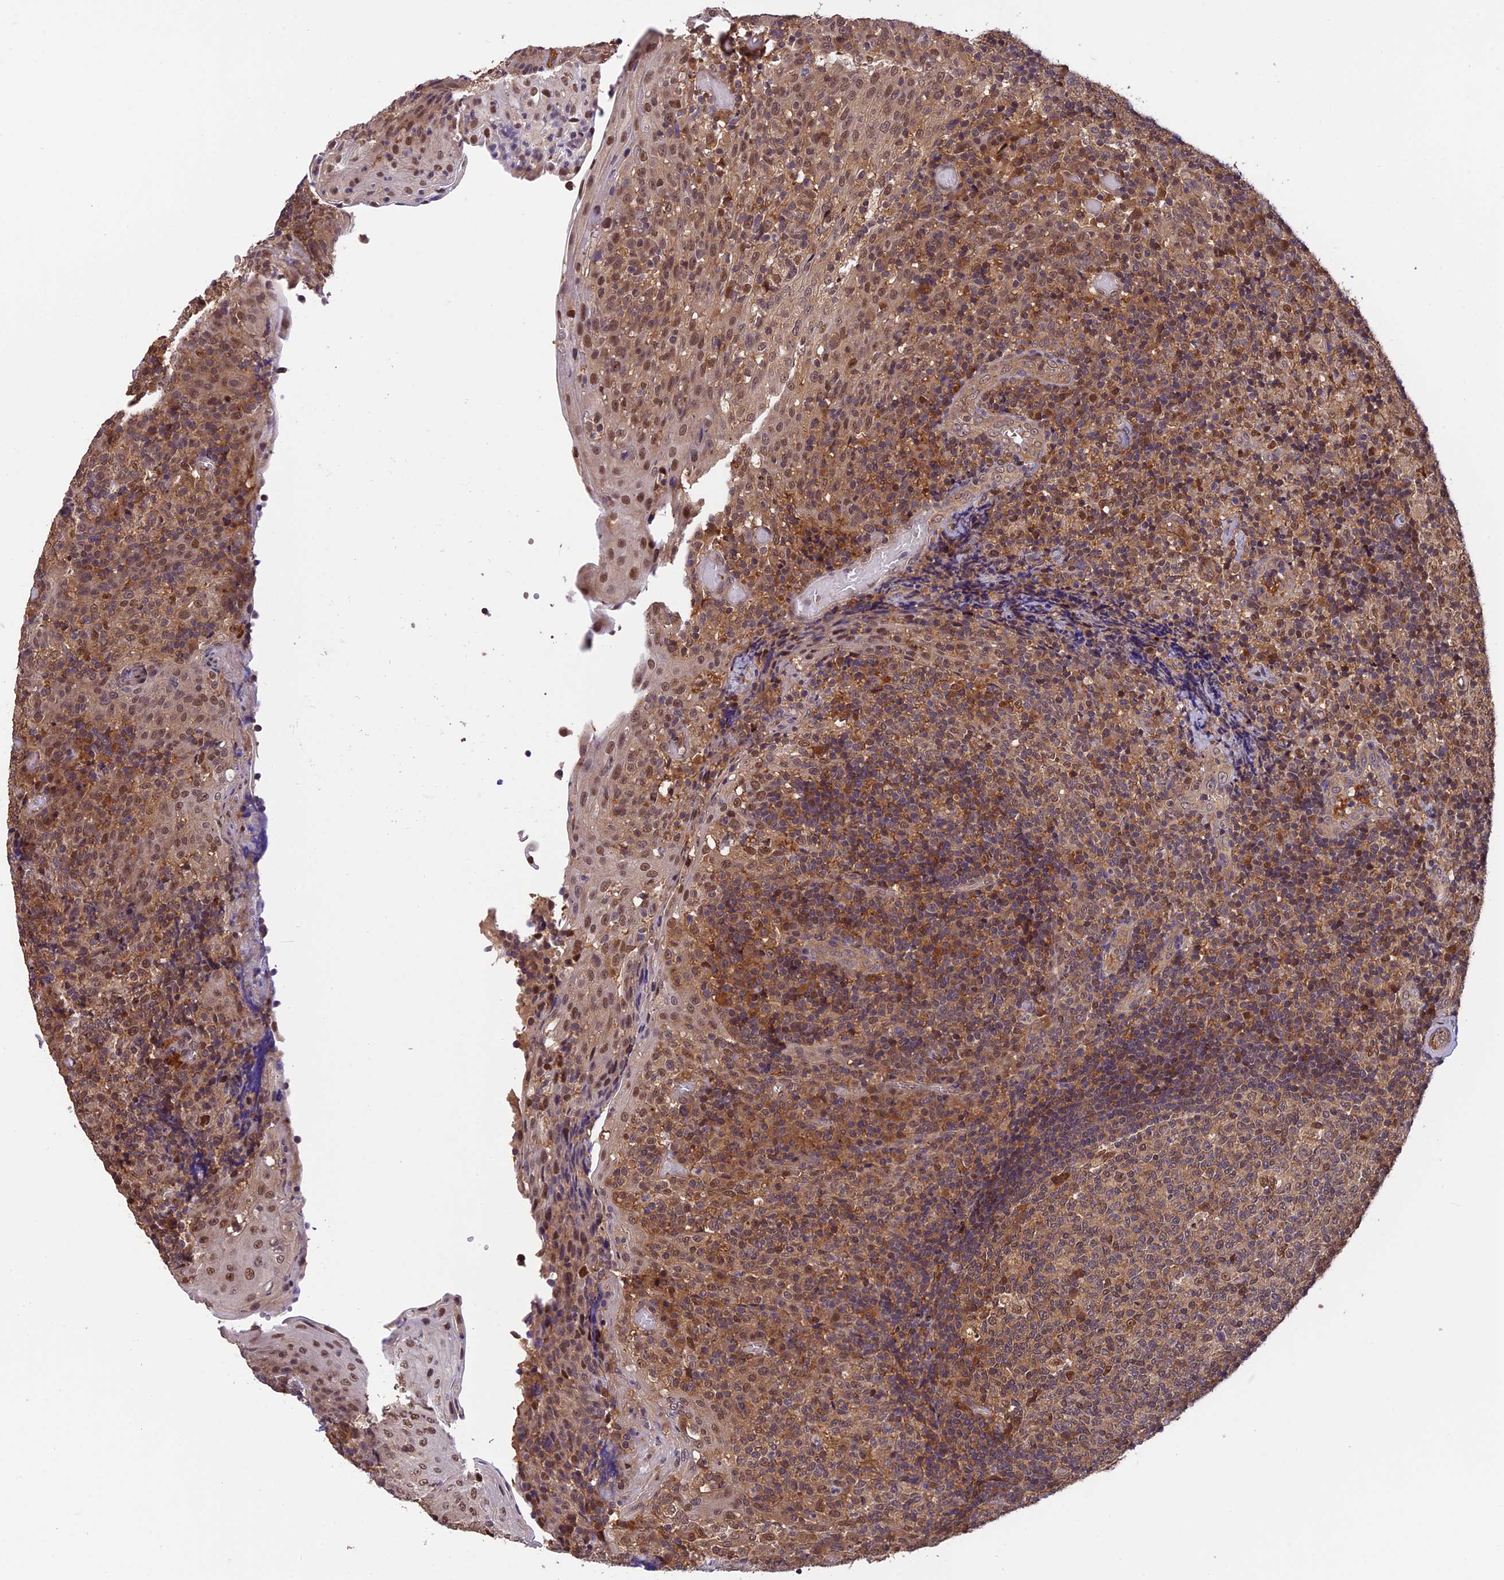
{"staining": {"intensity": "moderate", "quantity": ">75%", "location": "cytoplasmic/membranous,nuclear"}, "tissue": "tonsil", "cell_type": "Germinal center cells", "image_type": "normal", "snomed": [{"axis": "morphology", "description": "Normal tissue, NOS"}, {"axis": "topography", "description": "Tonsil"}], "caption": "Tonsil stained with immunohistochemistry demonstrates moderate cytoplasmic/membranous,nuclear positivity in about >75% of germinal center cells. (DAB (3,3'-diaminobenzidine) IHC, brown staining for protein, blue staining for nuclei).", "gene": "PSMB3", "patient": {"sex": "female", "age": 19}}